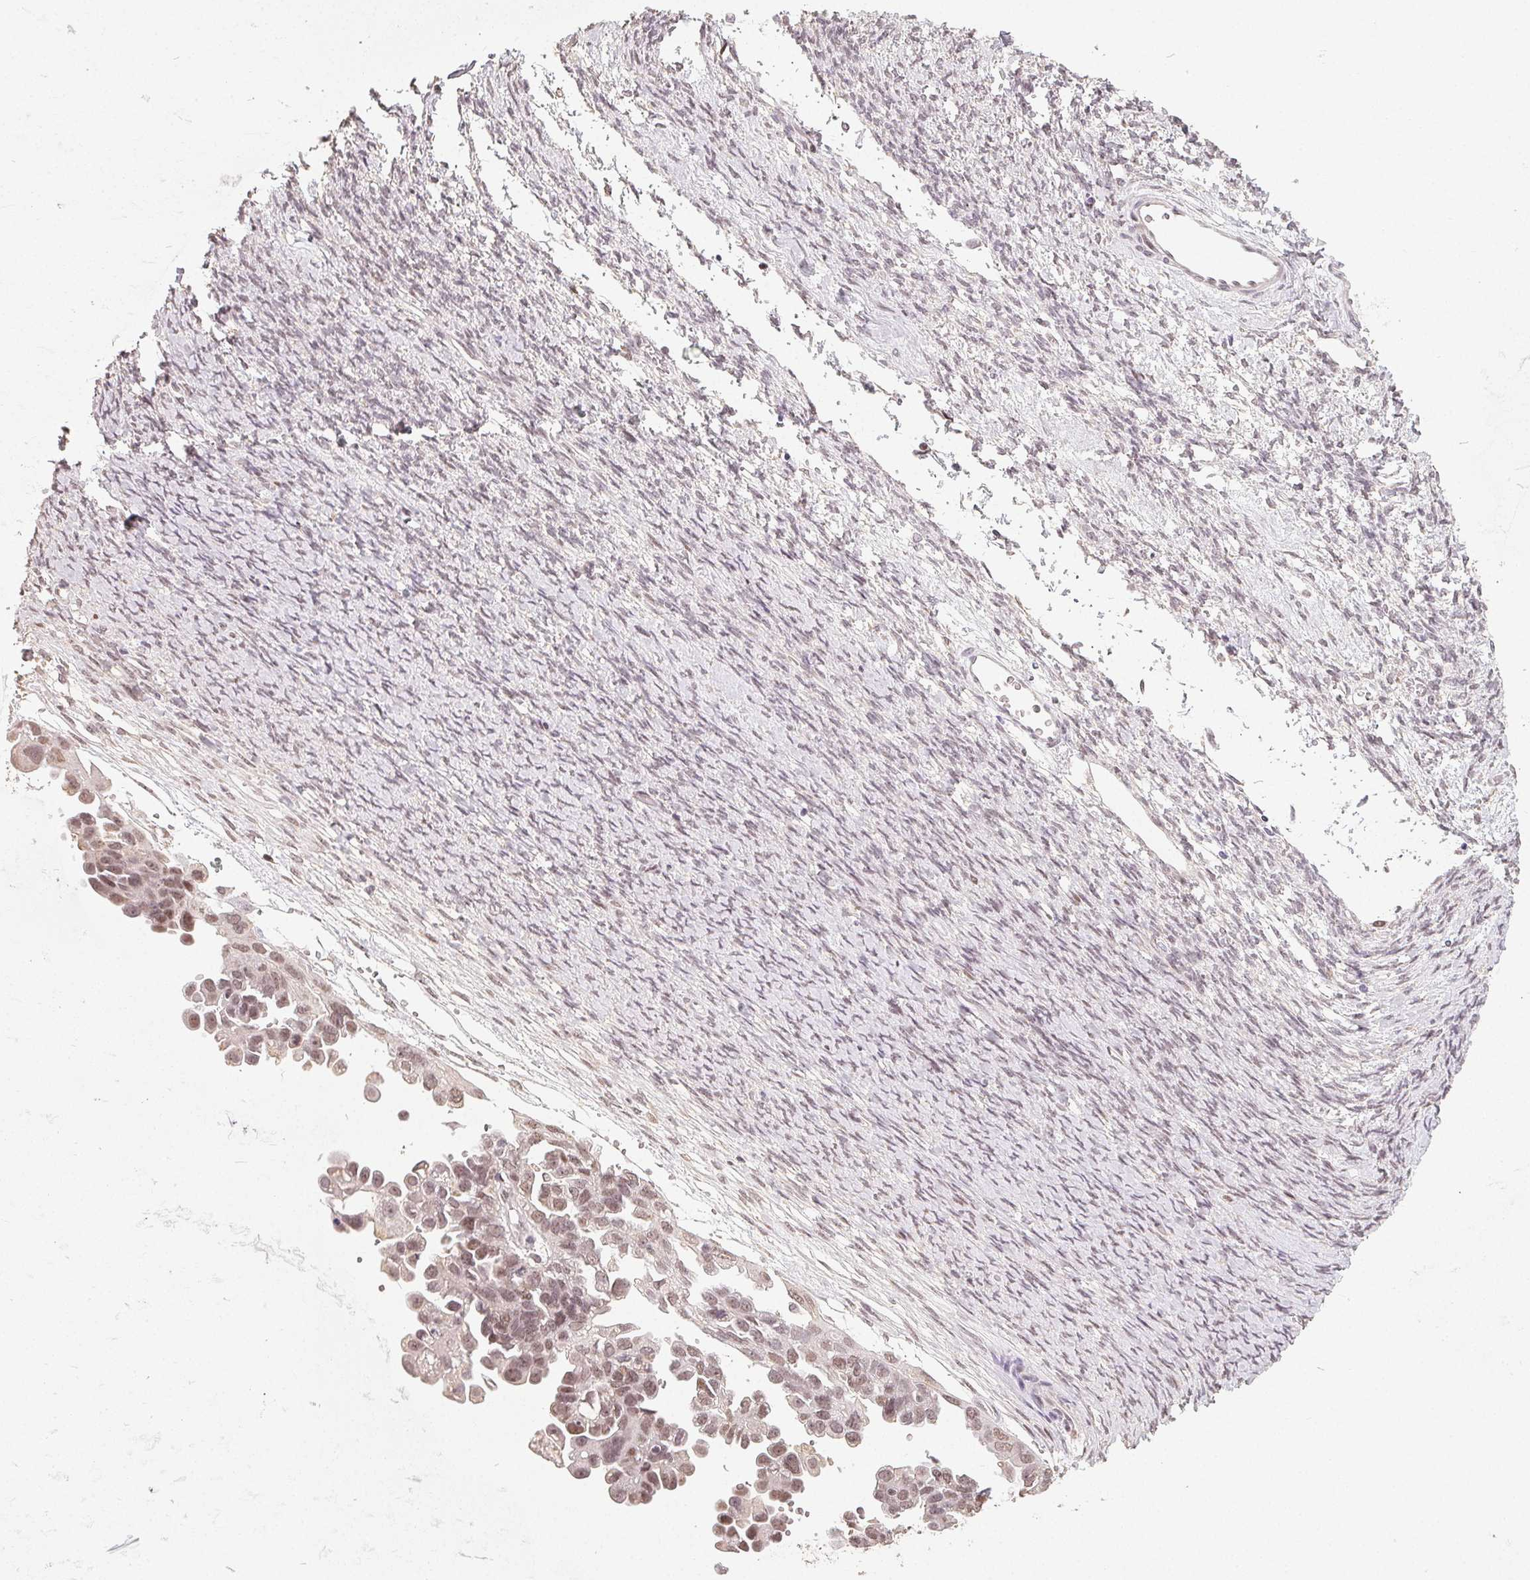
{"staining": {"intensity": "weak", "quantity": ">75%", "location": "nuclear"}, "tissue": "ovarian cancer", "cell_type": "Tumor cells", "image_type": "cancer", "snomed": [{"axis": "morphology", "description": "Cystadenocarcinoma, serous, NOS"}, {"axis": "topography", "description": "Ovary"}], "caption": "A brown stain labels weak nuclear staining of a protein in ovarian cancer (serous cystadenocarcinoma) tumor cells. Immunohistochemistry stains the protein of interest in brown and the nuclei are stained blue.", "gene": "CCDC138", "patient": {"sex": "female", "age": 53}}